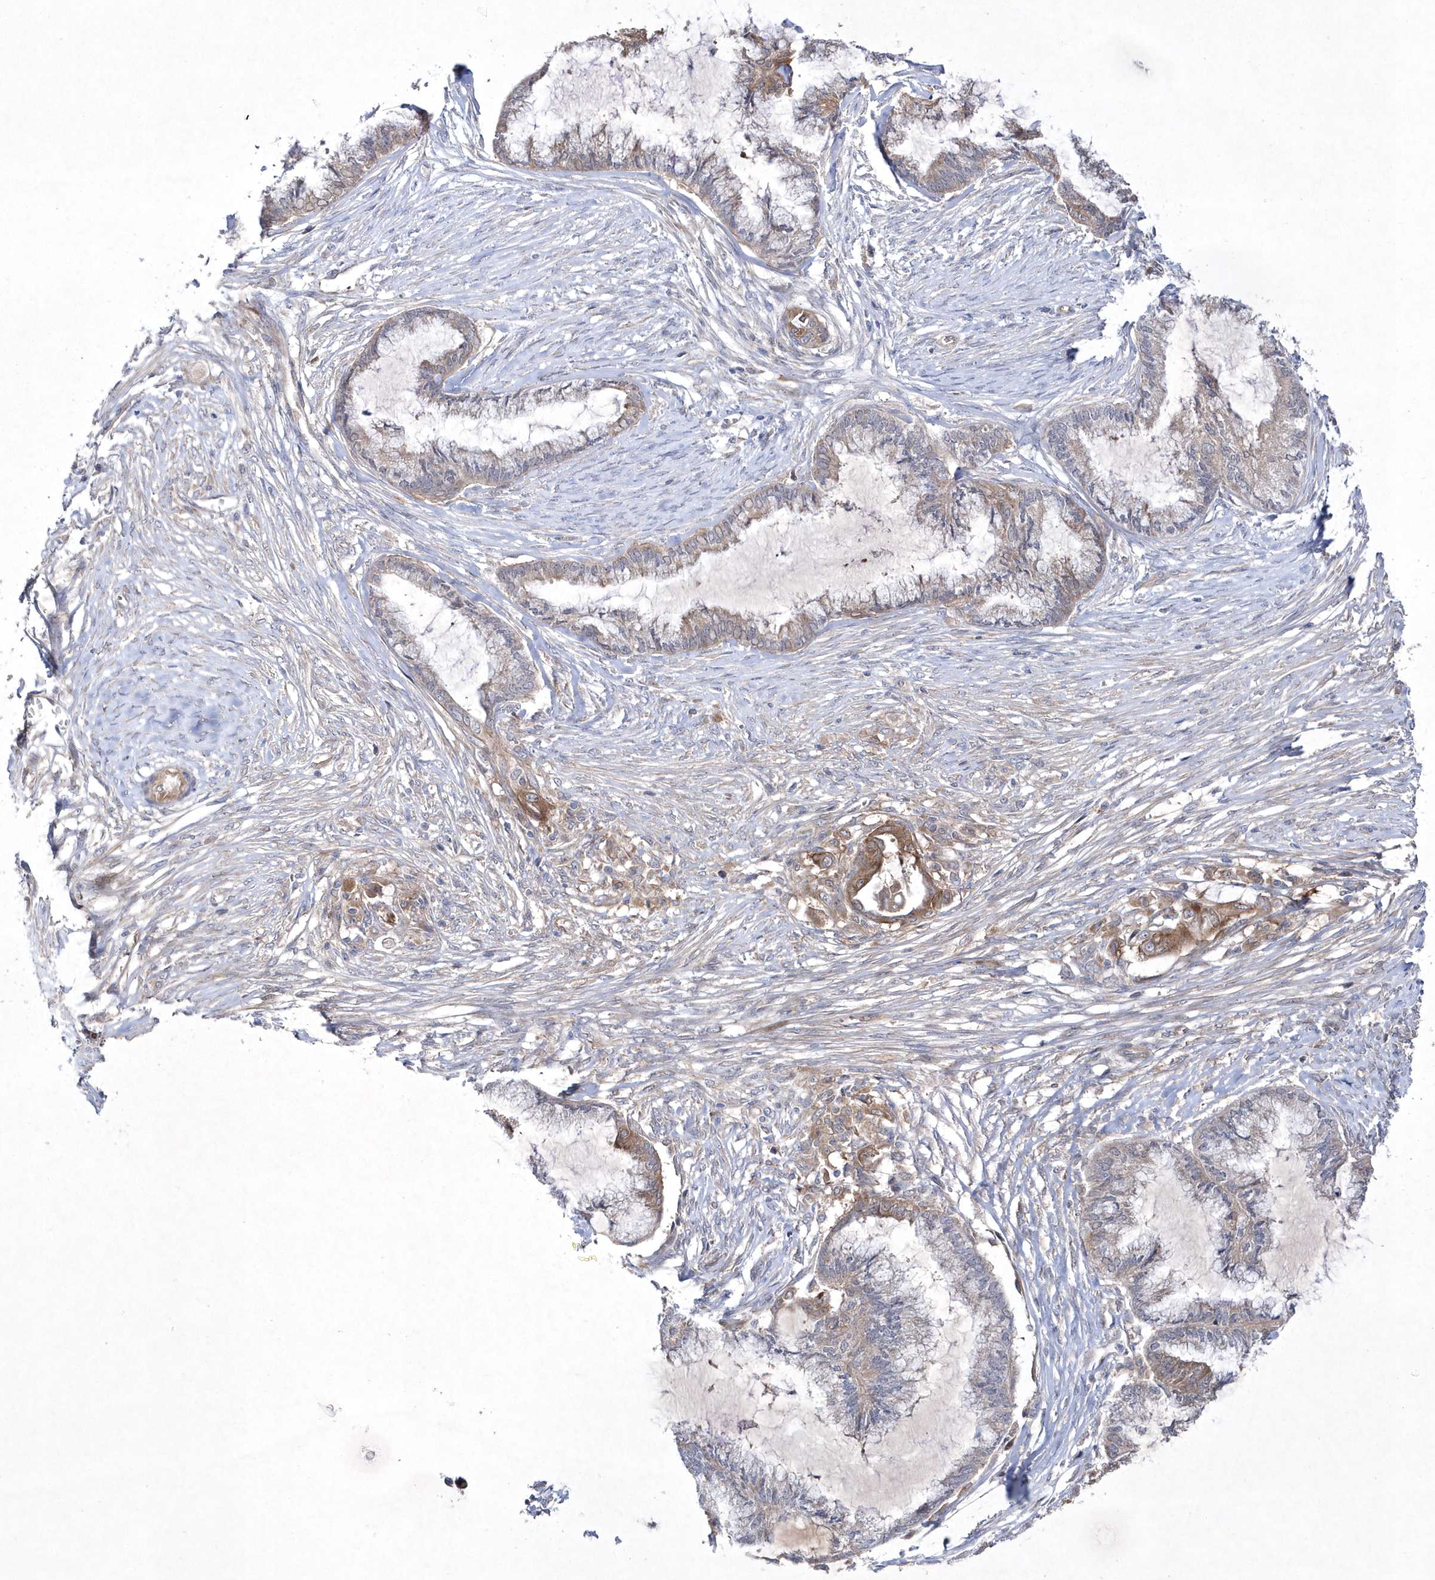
{"staining": {"intensity": "moderate", "quantity": "25%-75%", "location": "cytoplasmic/membranous"}, "tissue": "endometrial cancer", "cell_type": "Tumor cells", "image_type": "cancer", "snomed": [{"axis": "morphology", "description": "Adenocarcinoma, NOS"}, {"axis": "topography", "description": "Endometrium"}], "caption": "Protein analysis of endometrial cancer tissue demonstrates moderate cytoplasmic/membranous expression in approximately 25%-75% of tumor cells. (Stains: DAB (3,3'-diaminobenzidine) in brown, nuclei in blue, Microscopy: brightfield microscopy at high magnification).", "gene": "DSPP", "patient": {"sex": "female", "age": 86}}